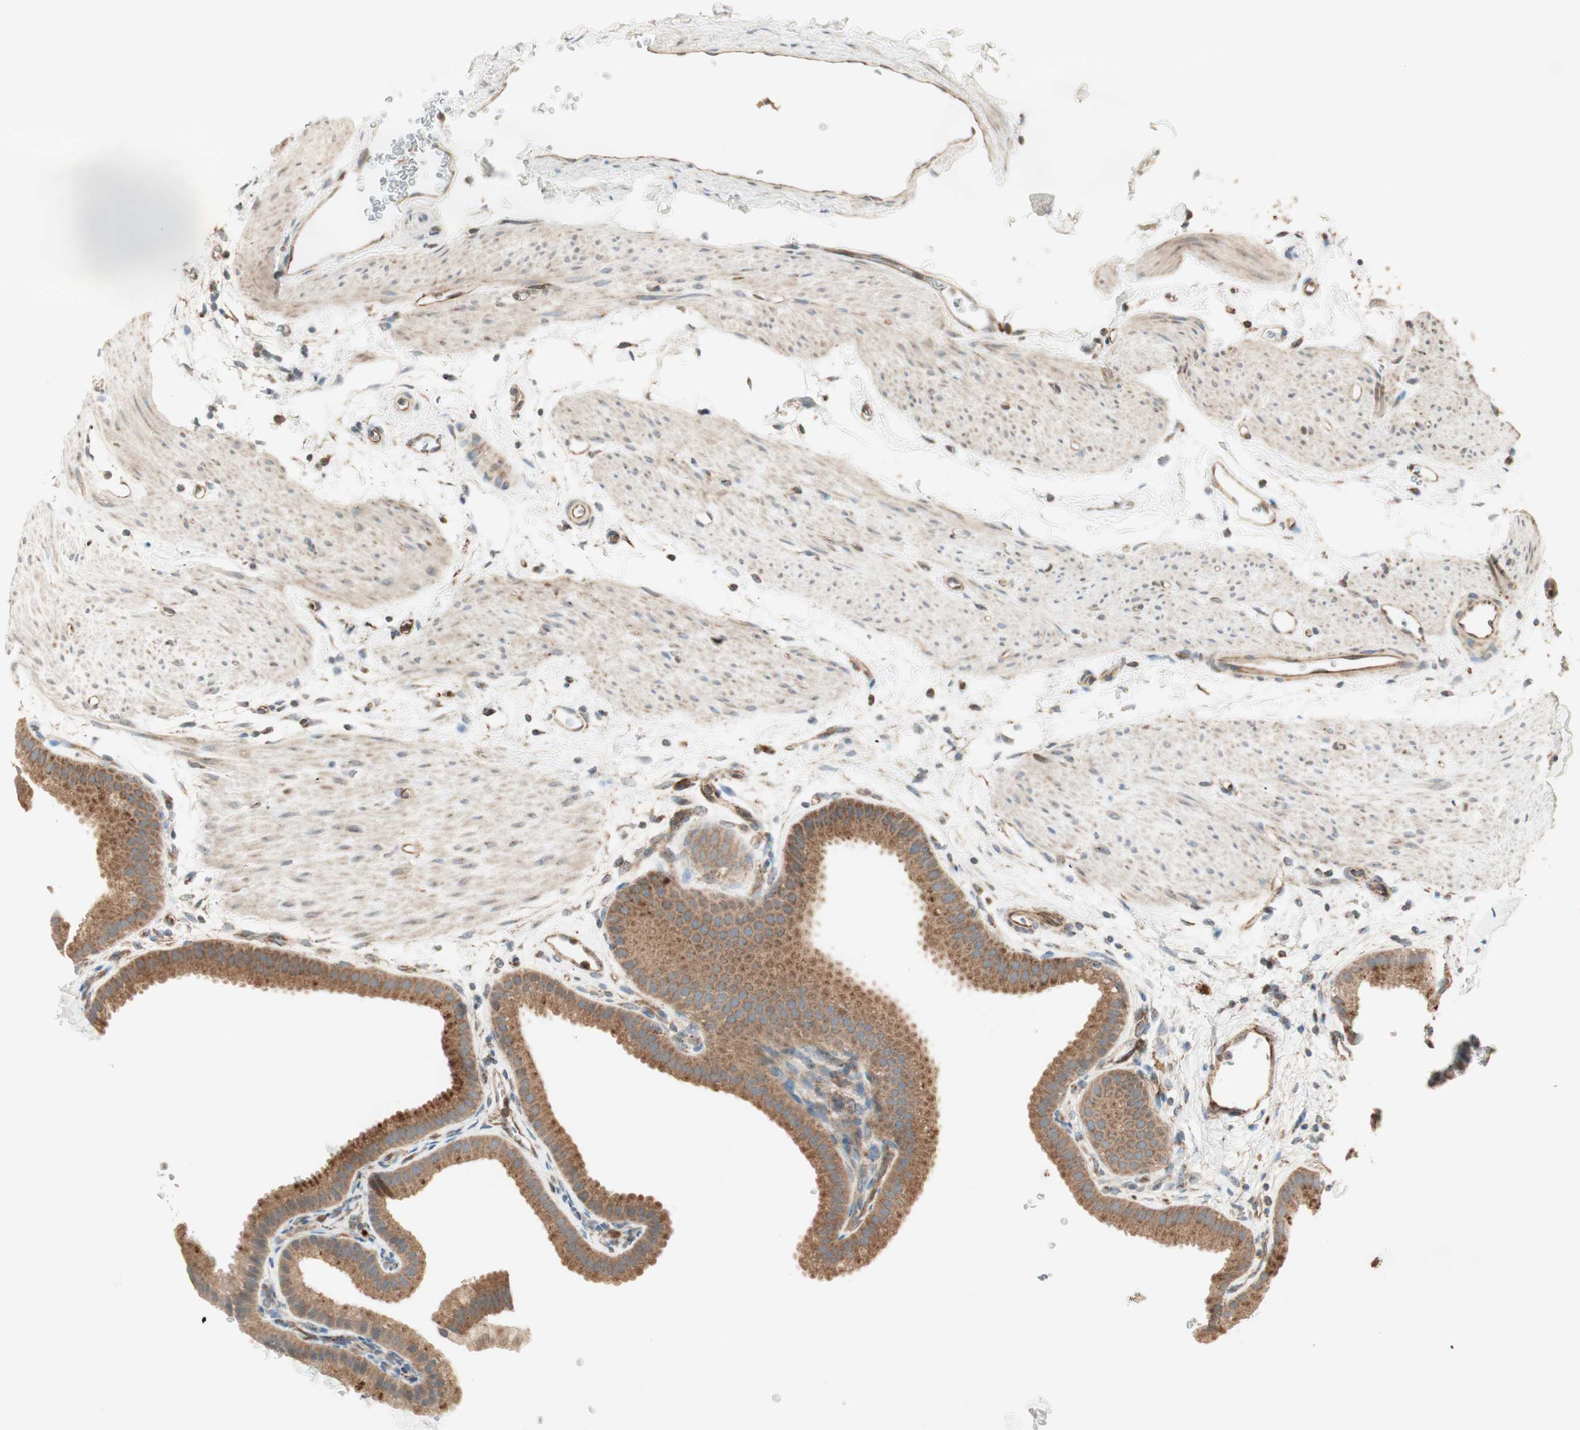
{"staining": {"intensity": "moderate", "quantity": ">75%", "location": "cytoplasmic/membranous"}, "tissue": "gallbladder", "cell_type": "Glandular cells", "image_type": "normal", "snomed": [{"axis": "morphology", "description": "Normal tissue, NOS"}, {"axis": "topography", "description": "Gallbladder"}], "caption": "Immunohistochemical staining of benign human gallbladder displays medium levels of moderate cytoplasmic/membranous staining in about >75% of glandular cells.", "gene": "CHADL", "patient": {"sex": "female", "age": 64}}